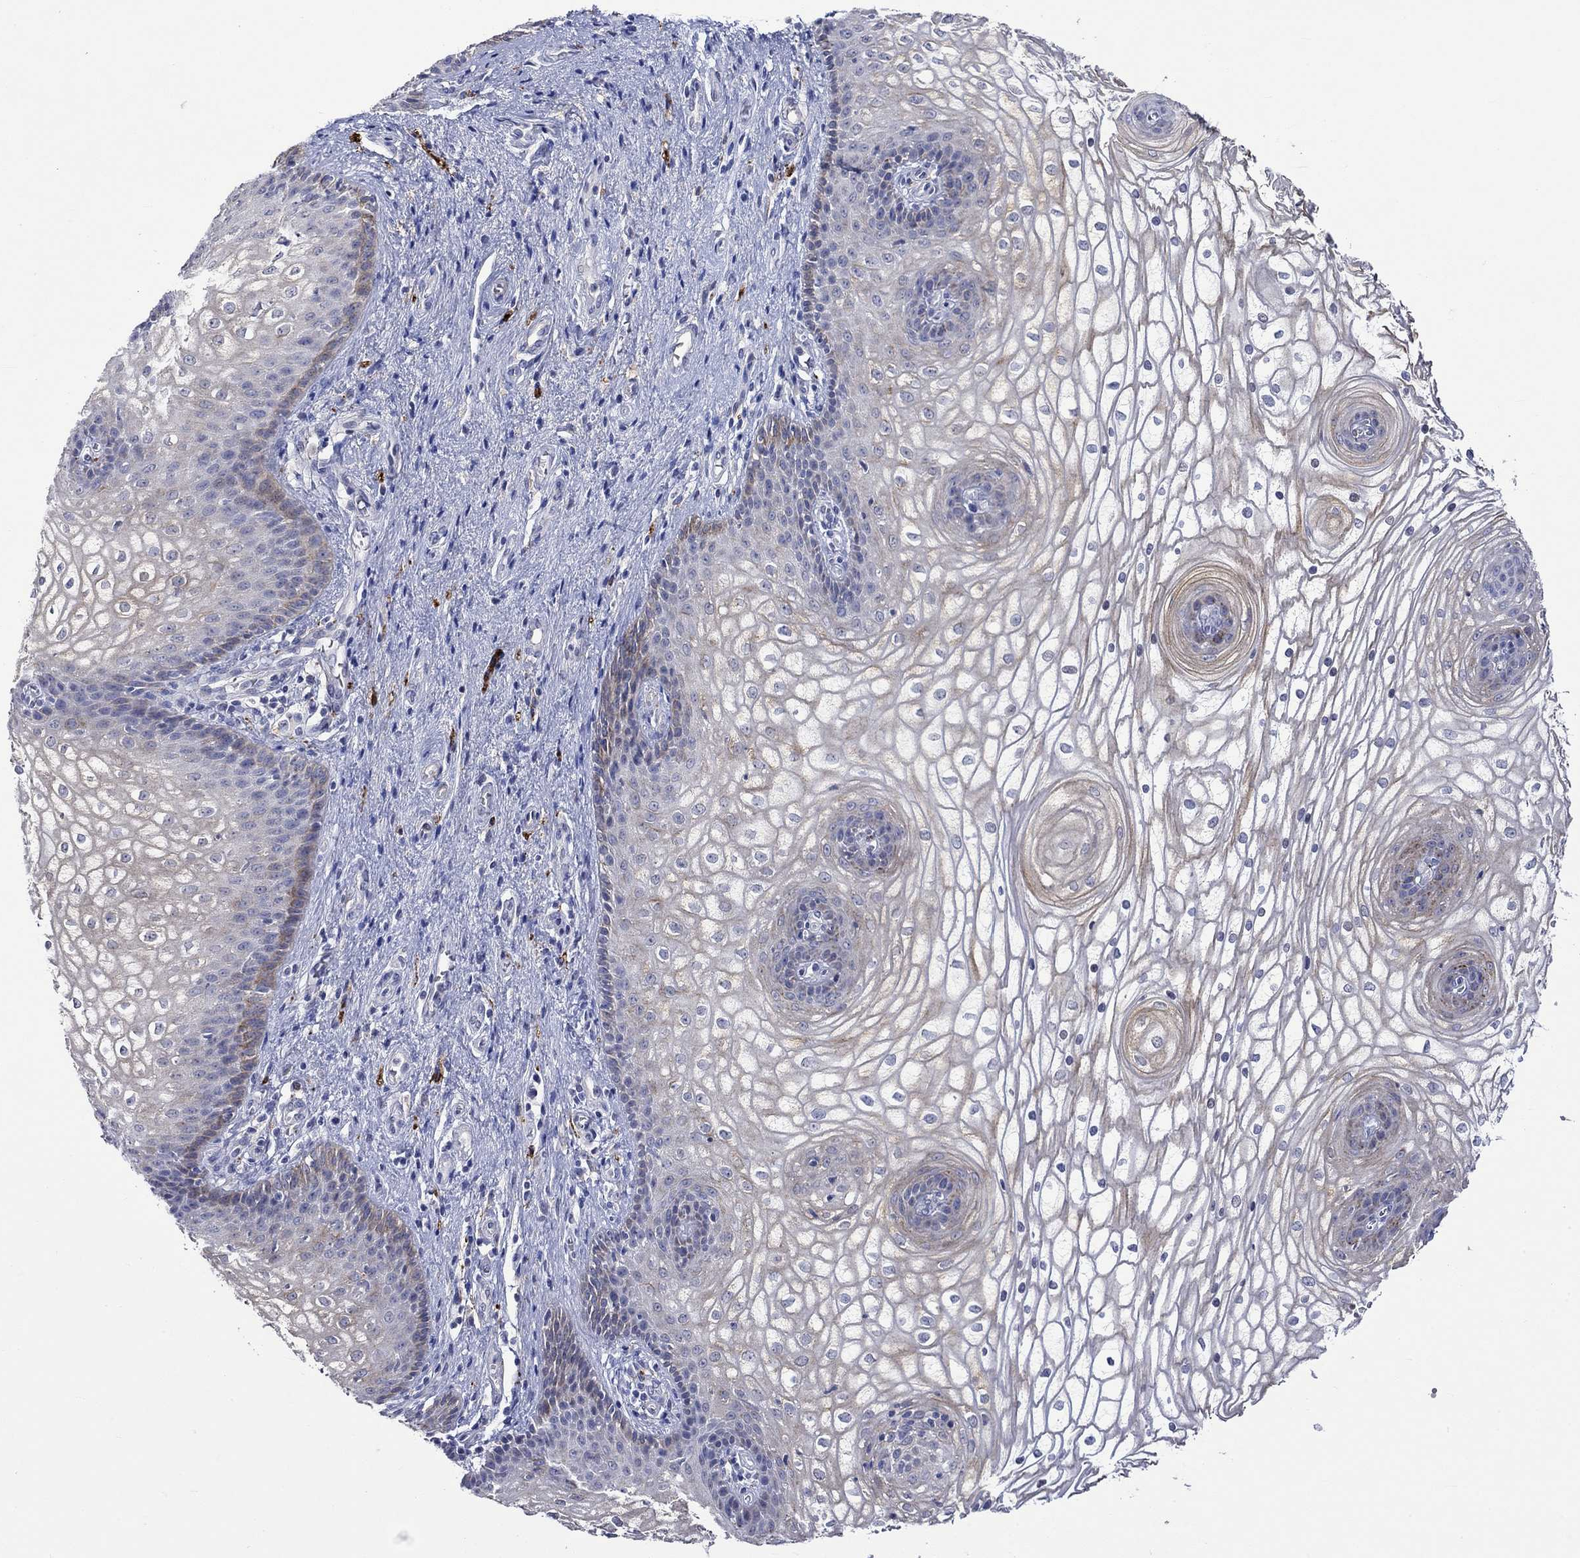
{"staining": {"intensity": "weak", "quantity": "<25%", "location": "cytoplasmic/membranous"}, "tissue": "vagina", "cell_type": "Squamous epithelial cells", "image_type": "normal", "snomed": [{"axis": "morphology", "description": "Normal tissue, NOS"}, {"axis": "topography", "description": "Vagina"}], "caption": "Human vagina stained for a protein using immunohistochemistry demonstrates no positivity in squamous epithelial cells.", "gene": "CRYAB", "patient": {"sex": "female", "age": 34}}